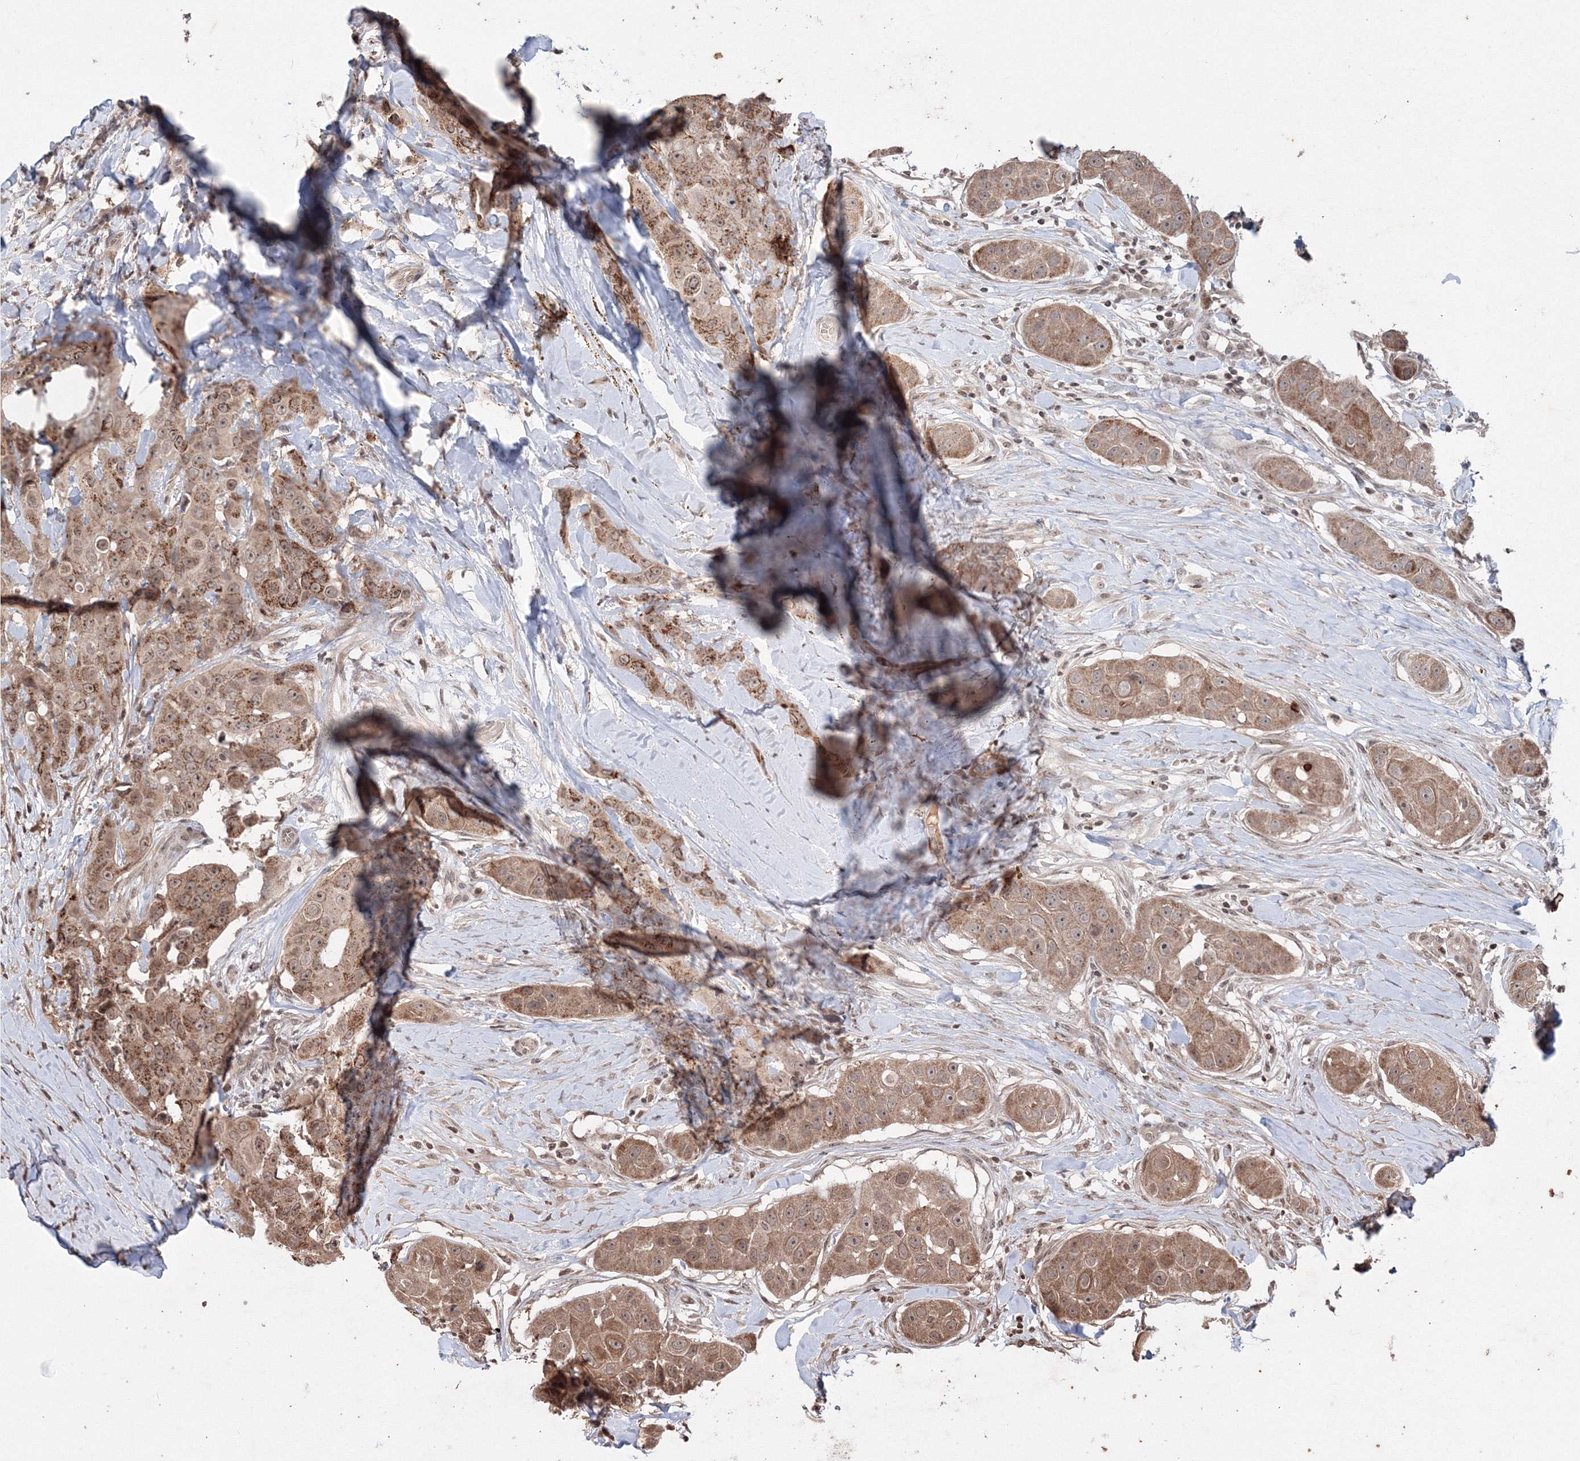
{"staining": {"intensity": "moderate", "quantity": ">75%", "location": "cytoplasmic/membranous,nuclear"}, "tissue": "head and neck cancer", "cell_type": "Tumor cells", "image_type": "cancer", "snomed": [{"axis": "morphology", "description": "Normal tissue, NOS"}, {"axis": "morphology", "description": "Squamous cell carcinoma, NOS"}, {"axis": "topography", "description": "Skeletal muscle"}, {"axis": "topography", "description": "Head-Neck"}], "caption": "Head and neck cancer (squamous cell carcinoma) stained for a protein displays moderate cytoplasmic/membranous and nuclear positivity in tumor cells.", "gene": "PEX13", "patient": {"sex": "male", "age": 51}}